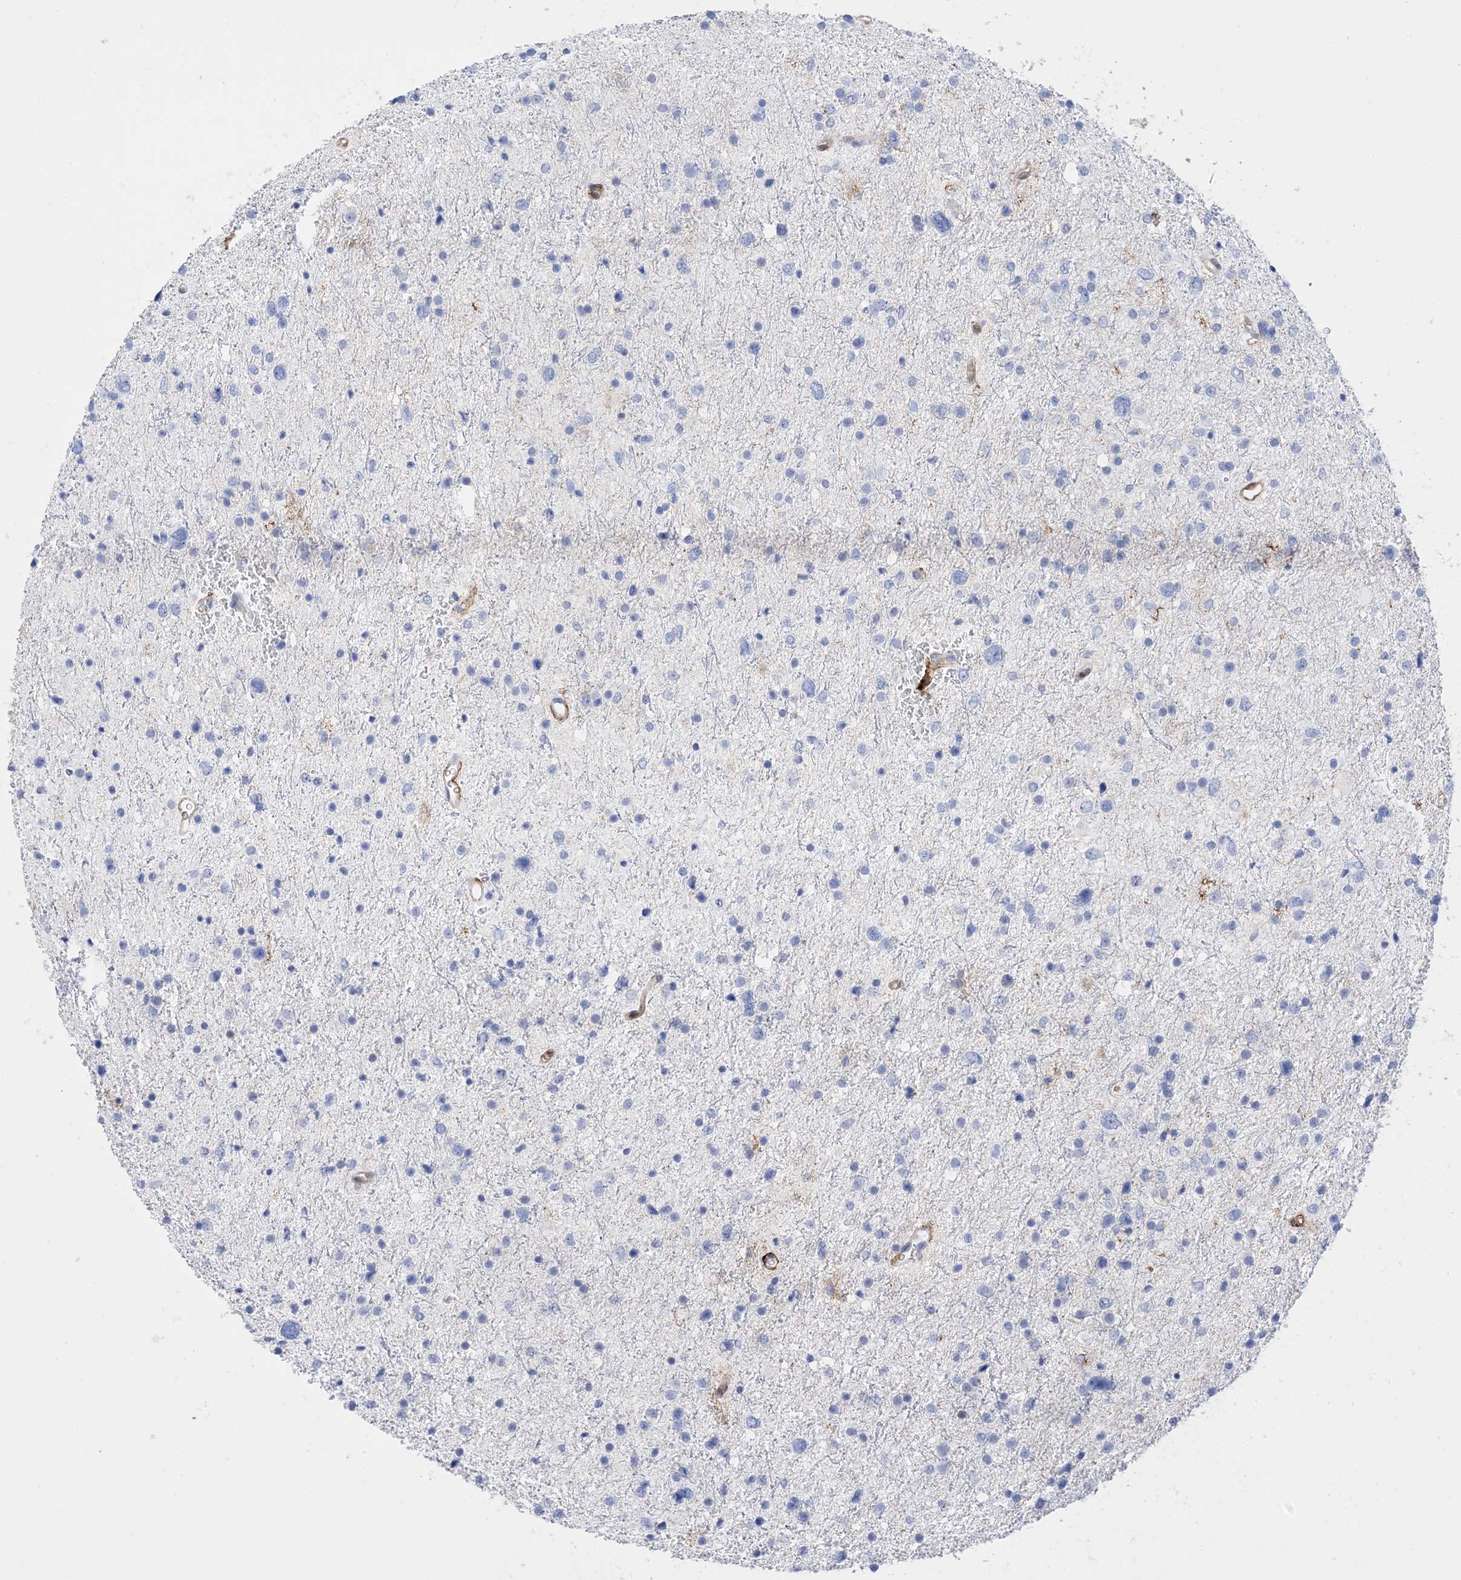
{"staining": {"intensity": "negative", "quantity": "none", "location": "none"}, "tissue": "glioma", "cell_type": "Tumor cells", "image_type": "cancer", "snomed": [{"axis": "morphology", "description": "Glioma, malignant, Low grade"}, {"axis": "topography", "description": "Brain"}], "caption": "This image is of malignant glioma (low-grade) stained with immunohistochemistry to label a protein in brown with the nuclei are counter-stained blue. There is no expression in tumor cells.", "gene": "ANXA1", "patient": {"sex": "female", "age": 37}}